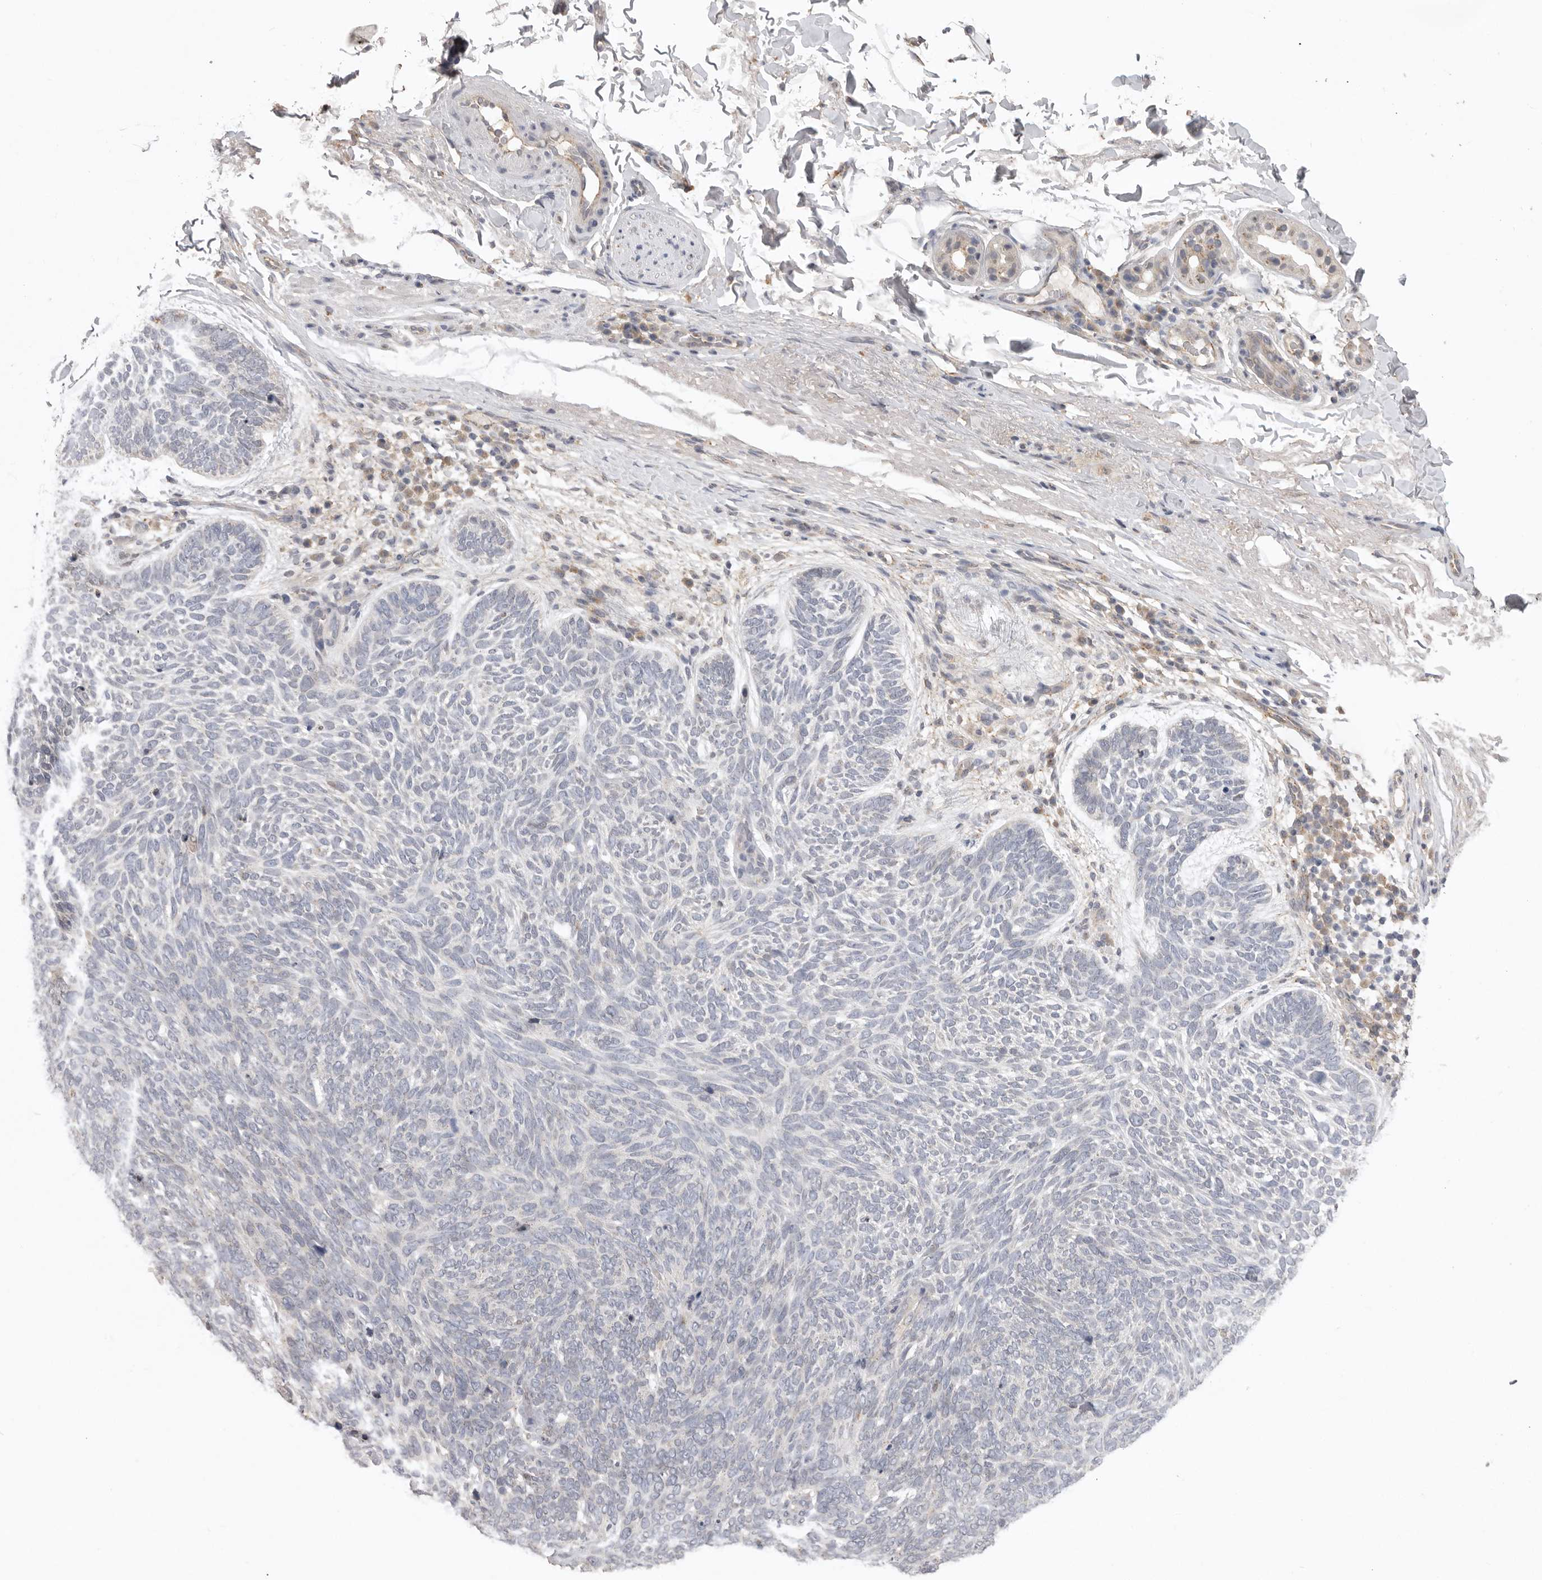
{"staining": {"intensity": "negative", "quantity": "none", "location": "none"}, "tissue": "skin cancer", "cell_type": "Tumor cells", "image_type": "cancer", "snomed": [{"axis": "morphology", "description": "Basal cell carcinoma"}, {"axis": "topography", "description": "Skin"}], "caption": "Histopathology image shows no protein staining in tumor cells of skin basal cell carcinoma tissue.", "gene": "TLR3", "patient": {"sex": "female", "age": 85}}